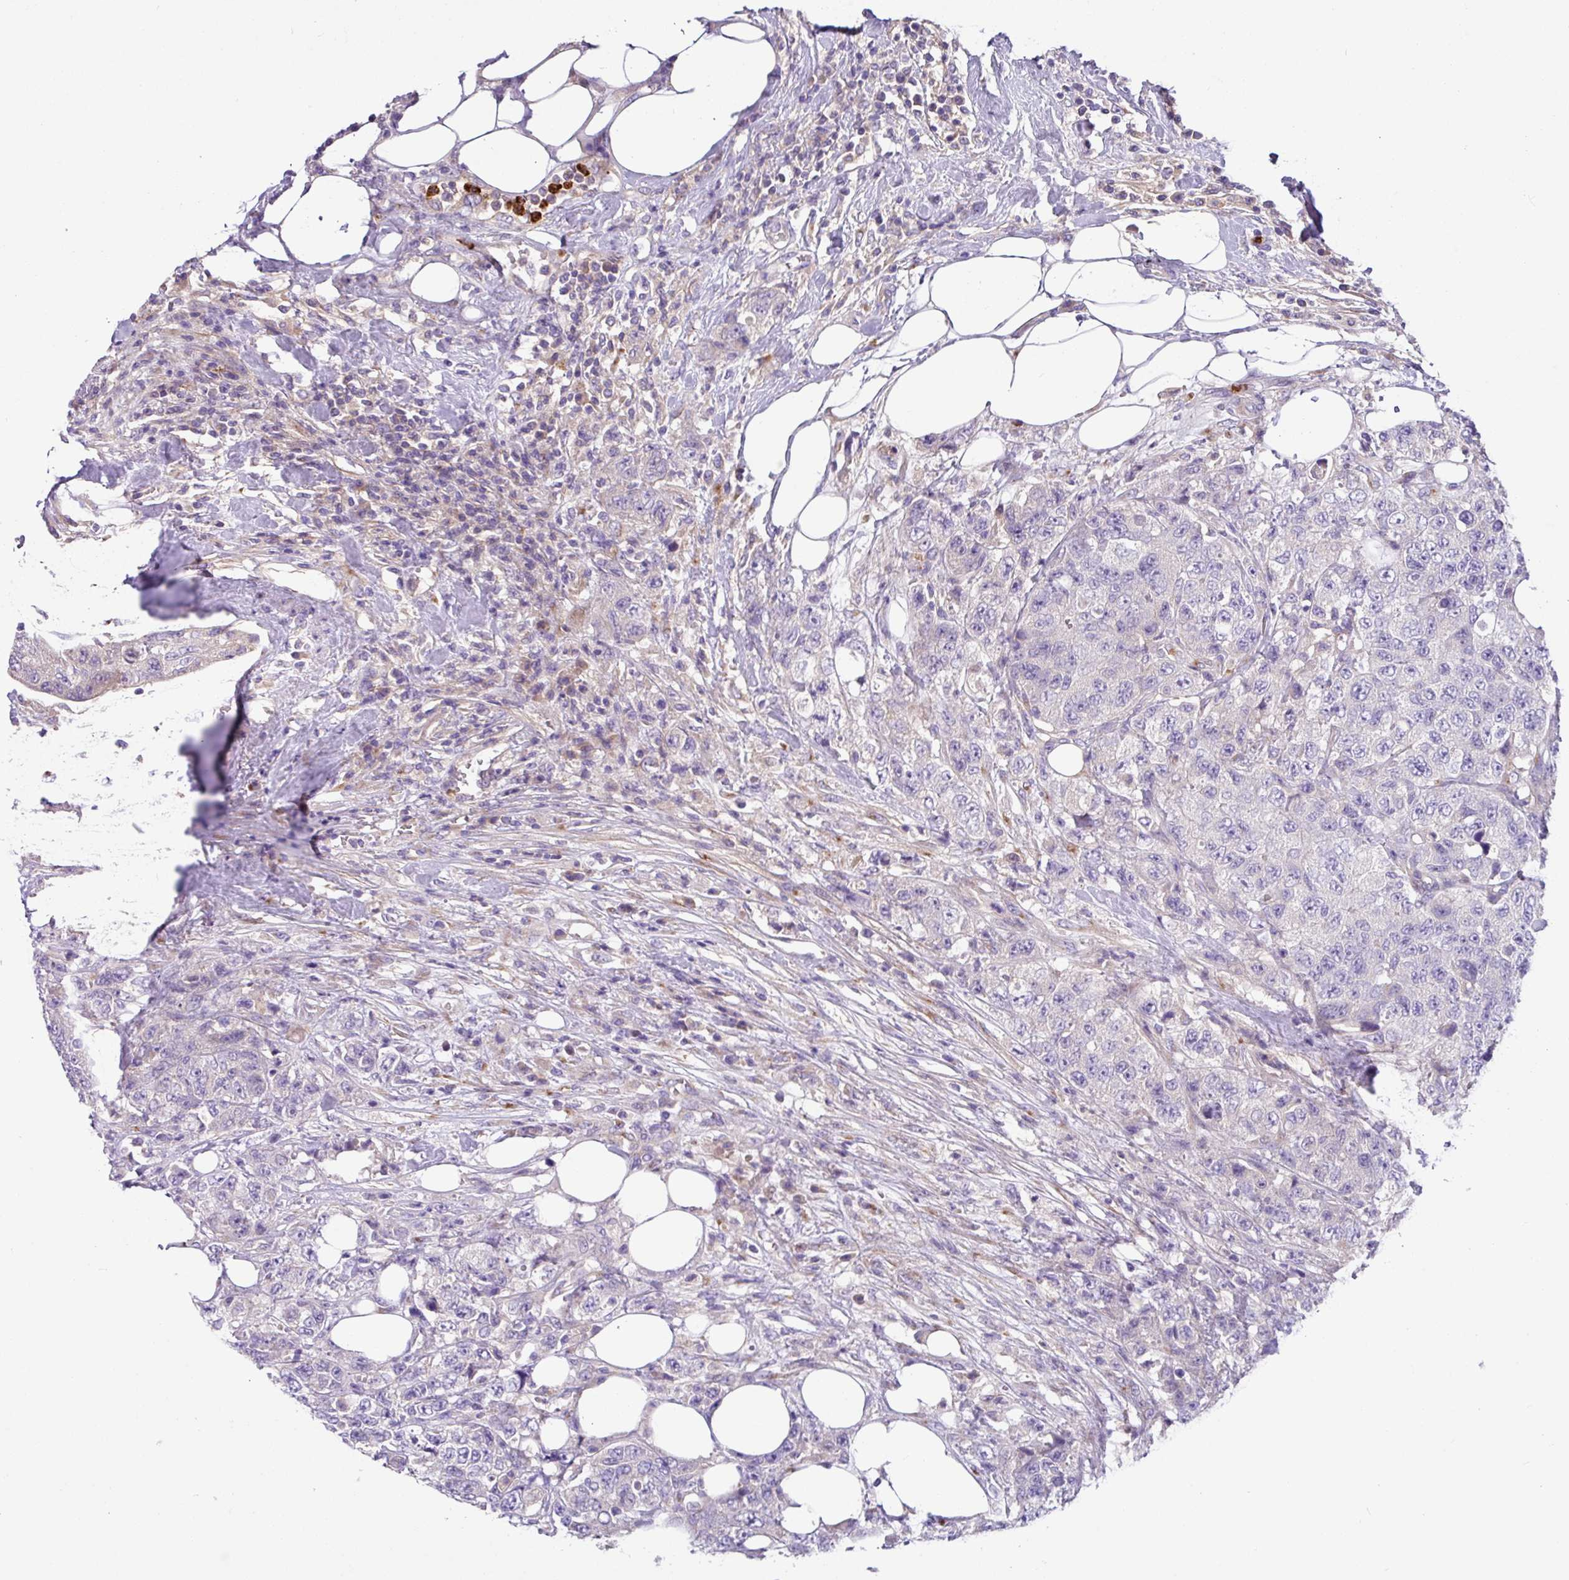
{"staining": {"intensity": "negative", "quantity": "none", "location": "none"}, "tissue": "urothelial cancer", "cell_type": "Tumor cells", "image_type": "cancer", "snomed": [{"axis": "morphology", "description": "Urothelial carcinoma, High grade"}, {"axis": "topography", "description": "Urinary bladder"}], "caption": "This is an immunohistochemistry (IHC) image of high-grade urothelial carcinoma. There is no staining in tumor cells.", "gene": "CRISP3", "patient": {"sex": "female", "age": 78}}